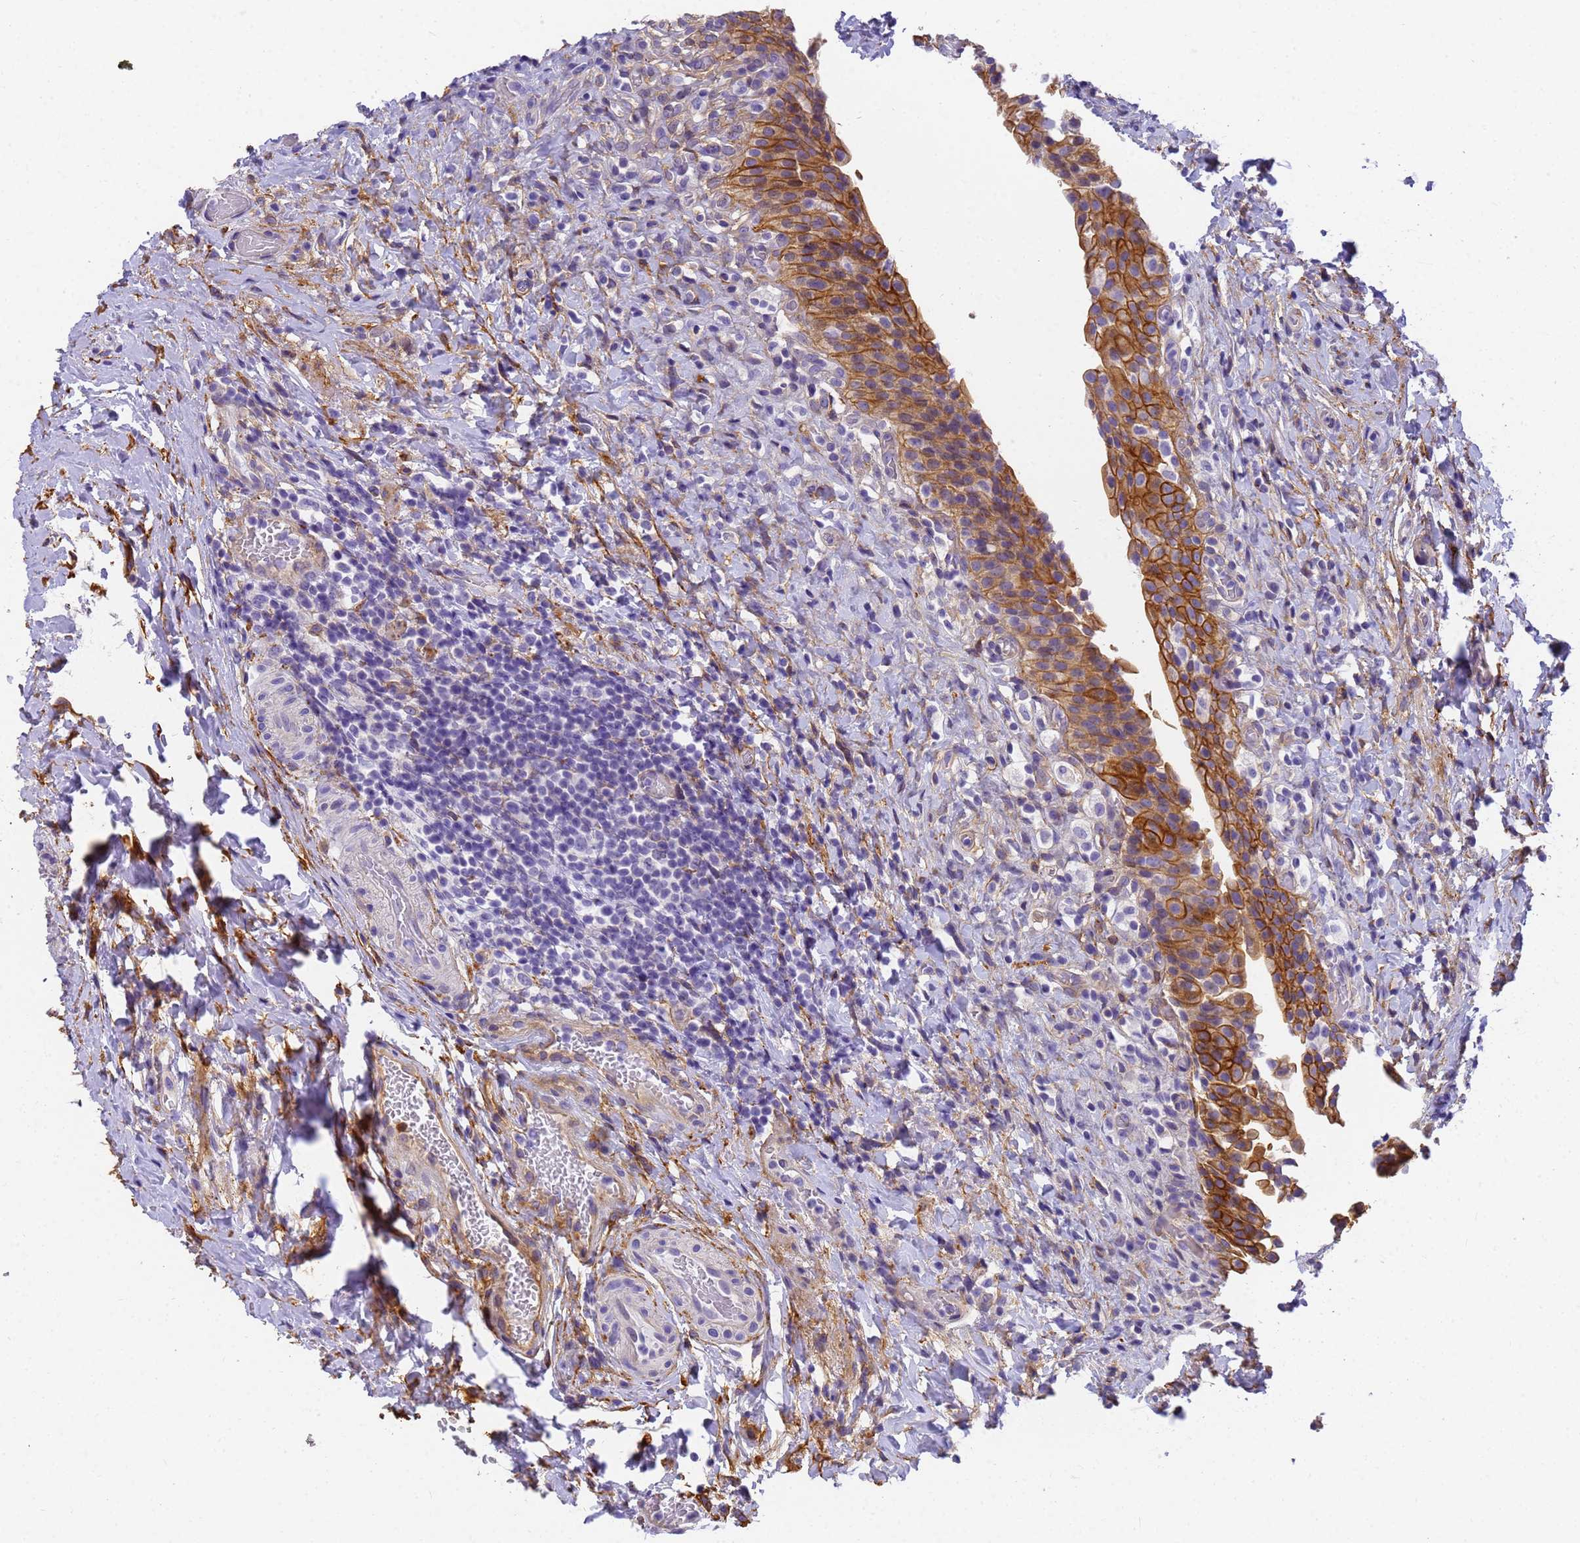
{"staining": {"intensity": "strong", "quantity": ">75%", "location": "cytoplasmic/membranous"}, "tissue": "urinary bladder", "cell_type": "Urothelial cells", "image_type": "normal", "snomed": [{"axis": "morphology", "description": "Normal tissue, NOS"}, {"axis": "morphology", "description": "Inflammation, NOS"}, {"axis": "topography", "description": "Urinary bladder"}], "caption": "Urothelial cells exhibit high levels of strong cytoplasmic/membranous positivity in approximately >75% of cells in normal human urinary bladder. The protein of interest is shown in brown color, while the nuclei are stained blue.", "gene": "MVB12A", "patient": {"sex": "male", "age": 64}}